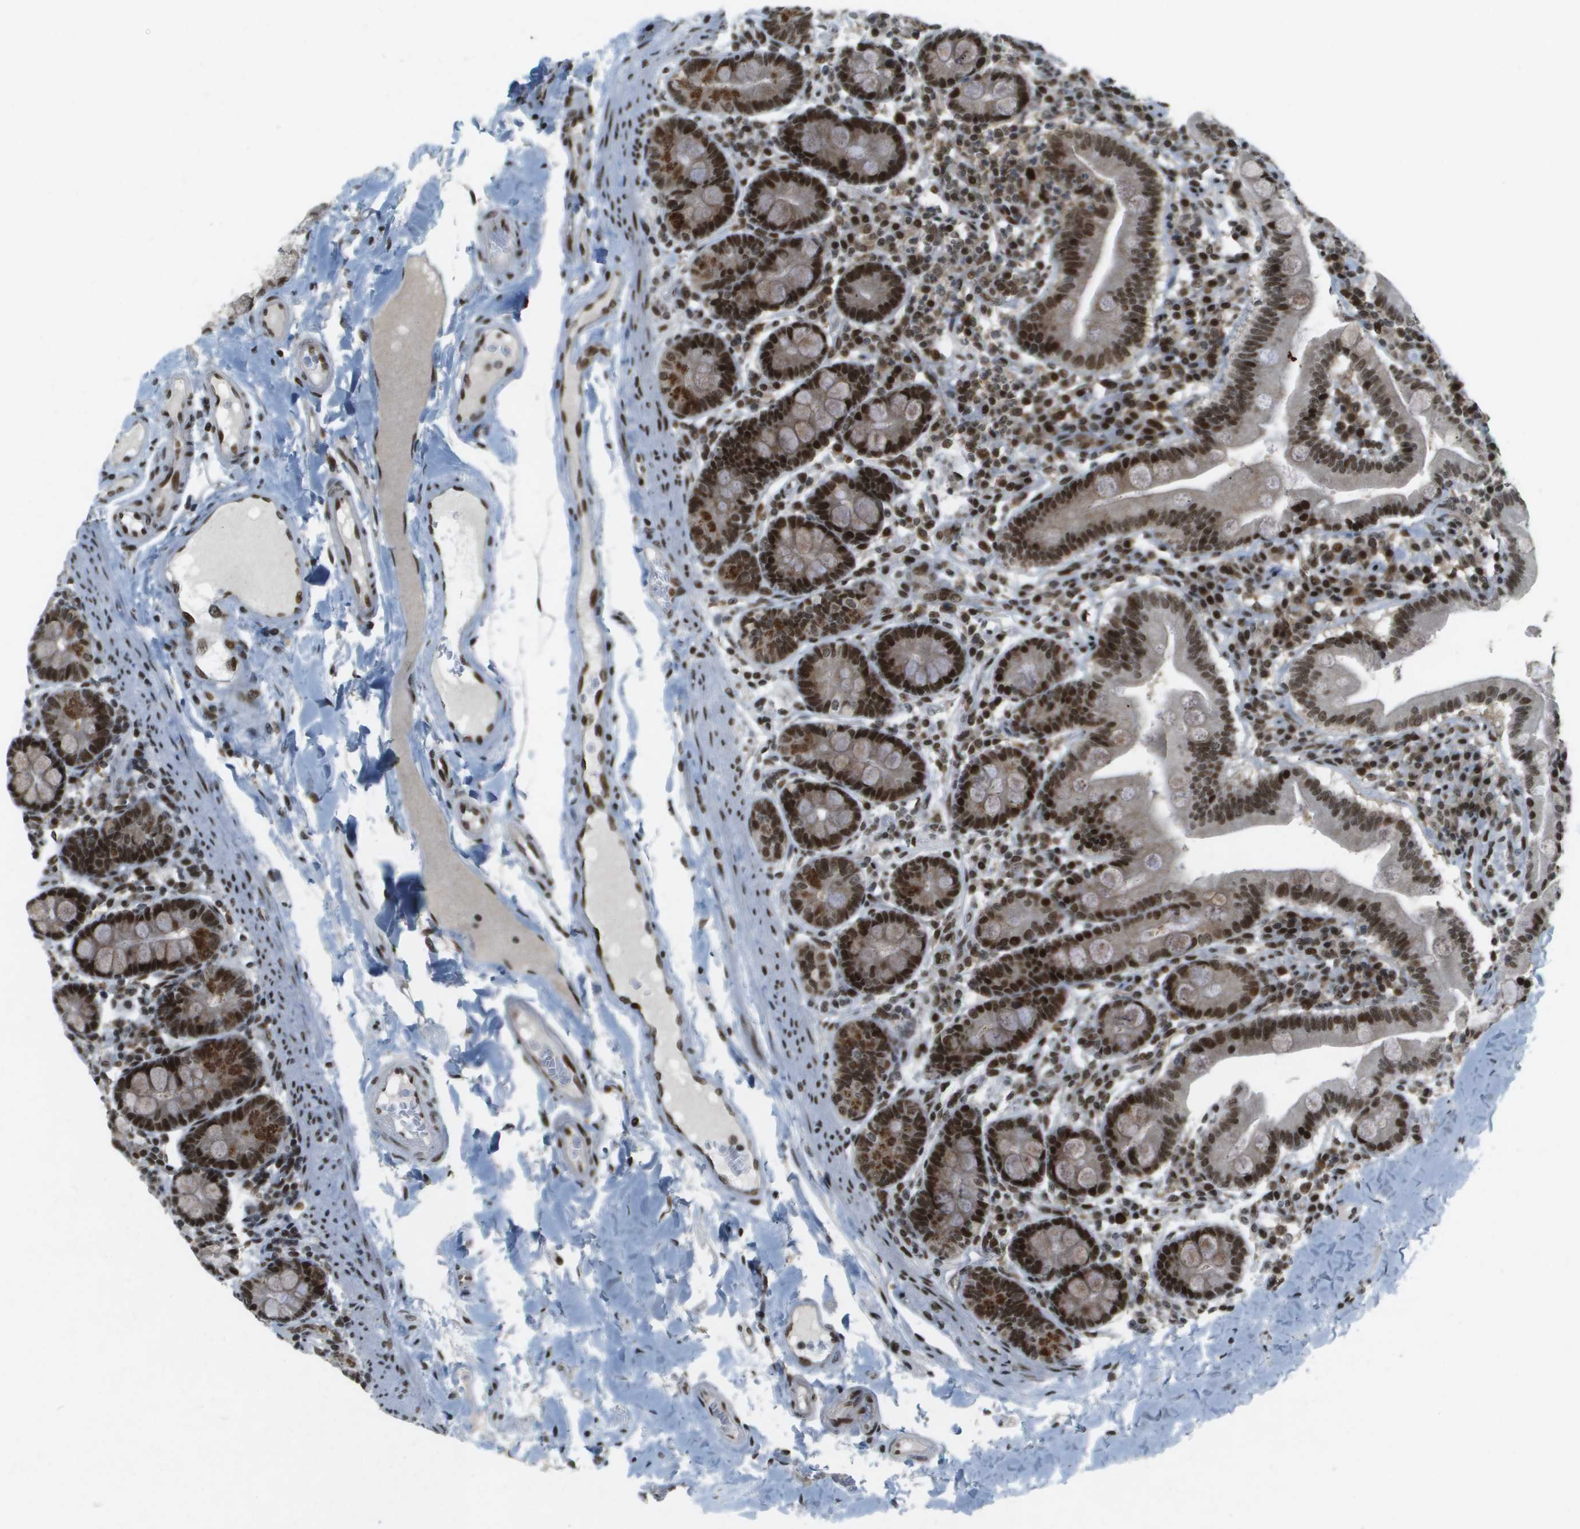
{"staining": {"intensity": "strong", "quantity": ">75%", "location": "nuclear"}, "tissue": "duodenum", "cell_type": "Glandular cells", "image_type": "normal", "snomed": [{"axis": "morphology", "description": "Normal tissue, NOS"}, {"axis": "topography", "description": "Duodenum"}], "caption": "Immunohistochemistry (IHC) histopathology image of unremarkable duodenum: human duodenum stained using immunohistochemistry (IHC) exhibits high levels of strong protein expression localized specifically in the nuclear of glandular cells, appearing as a nuclear brown color.", "gene": "IRF7", "patient": {"sex": "male", "age": 50}}